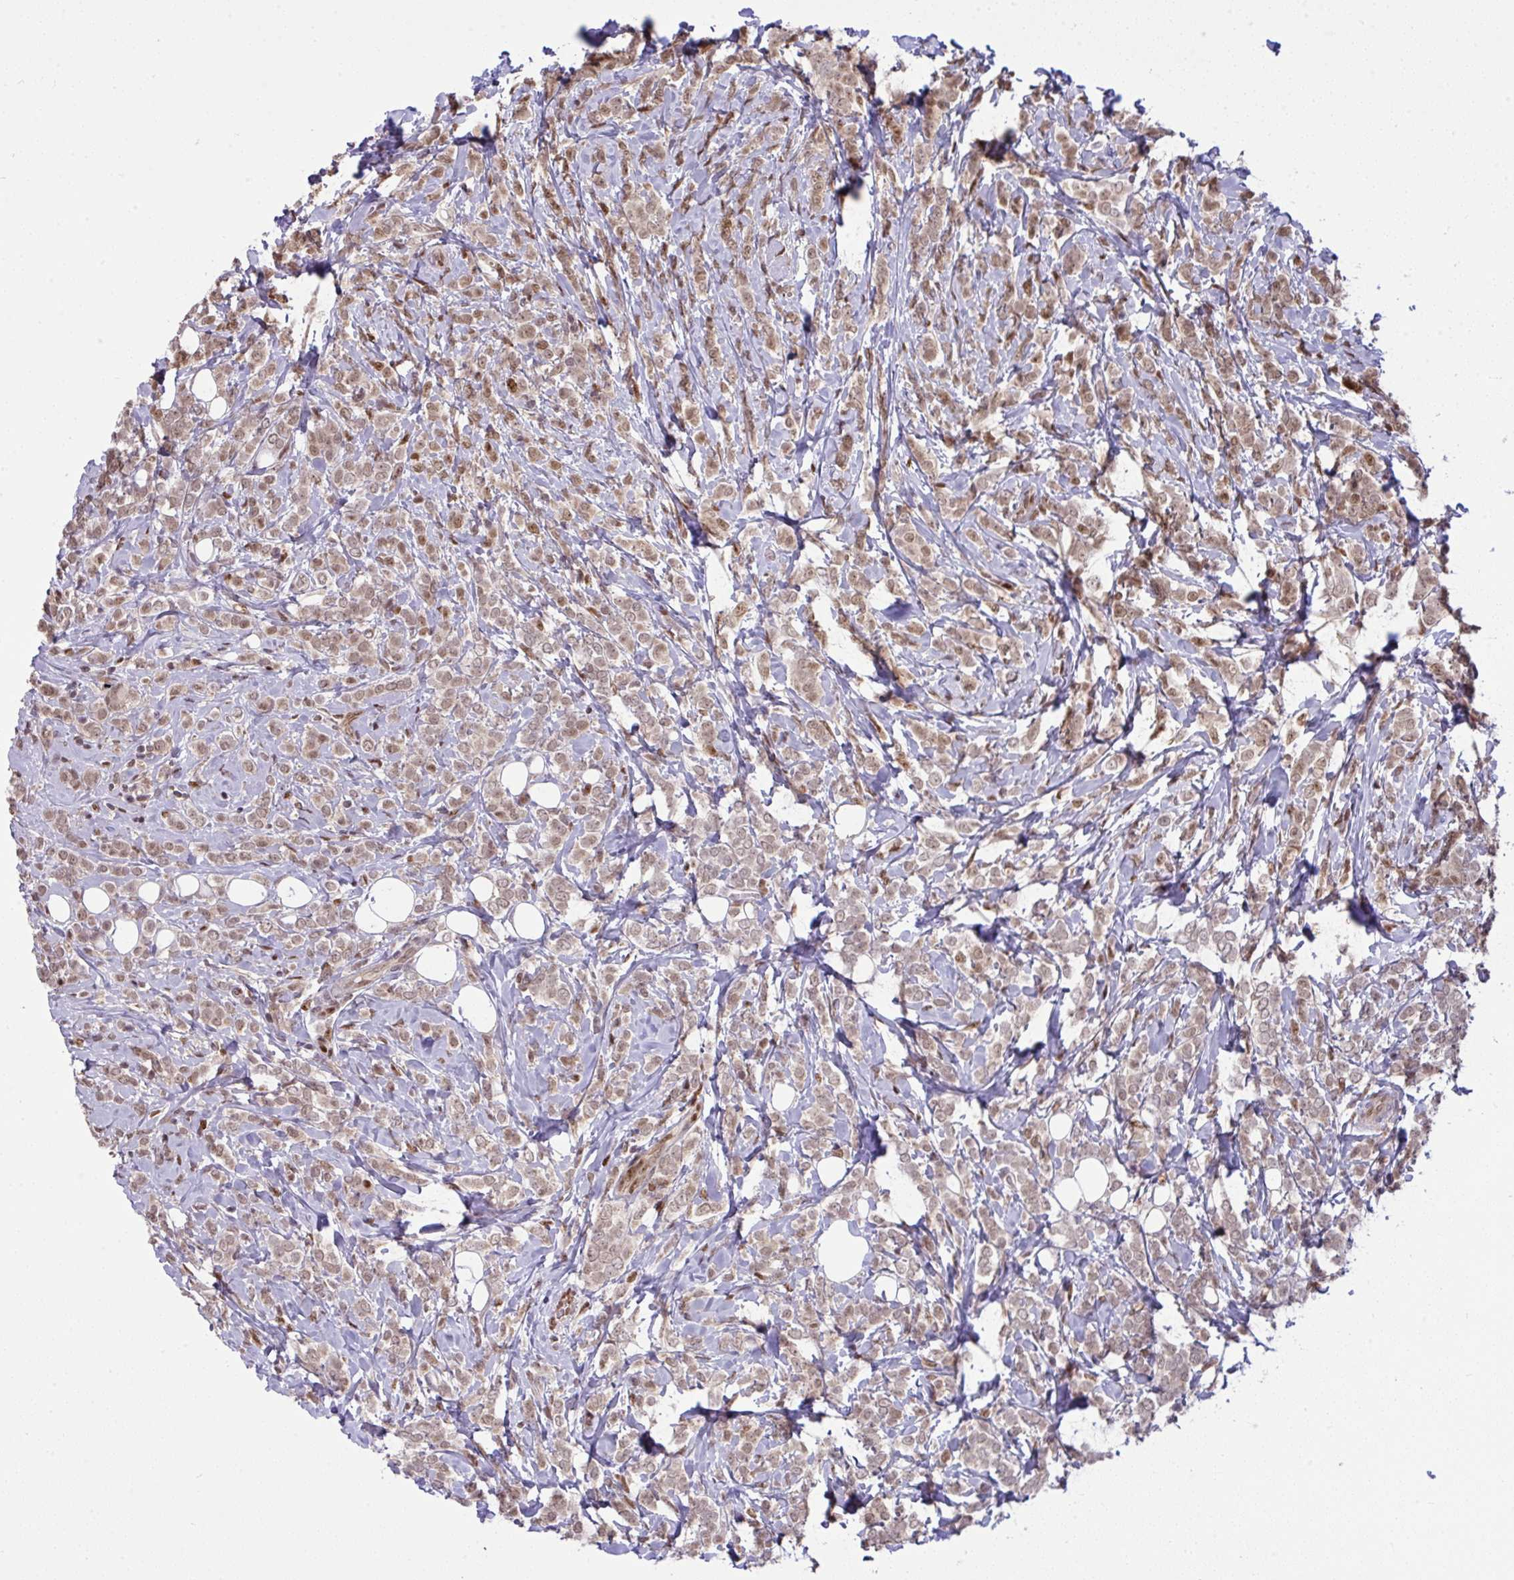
{"staining": {"intensity": "moderate", "quantity": ">75%", "location": "nuclear"}, "tissue": "breast cancer", "cell_type": "Tumor cells", "image_type": "cancer", "snomed": [{"axis": "morphology", "description": "Lobular carcinoma"}, {"axis": "topography", "description": "Breast"}], "caption": "This histopathology image reveals breast cancer stained with IHC to label a protein in brown. The nuclear of tumor cells show moderate positivity for the protein. Nuclei are counter-stained blue.", "gene": "KLF2", "patient": {"sex": "female", "age": 49}}